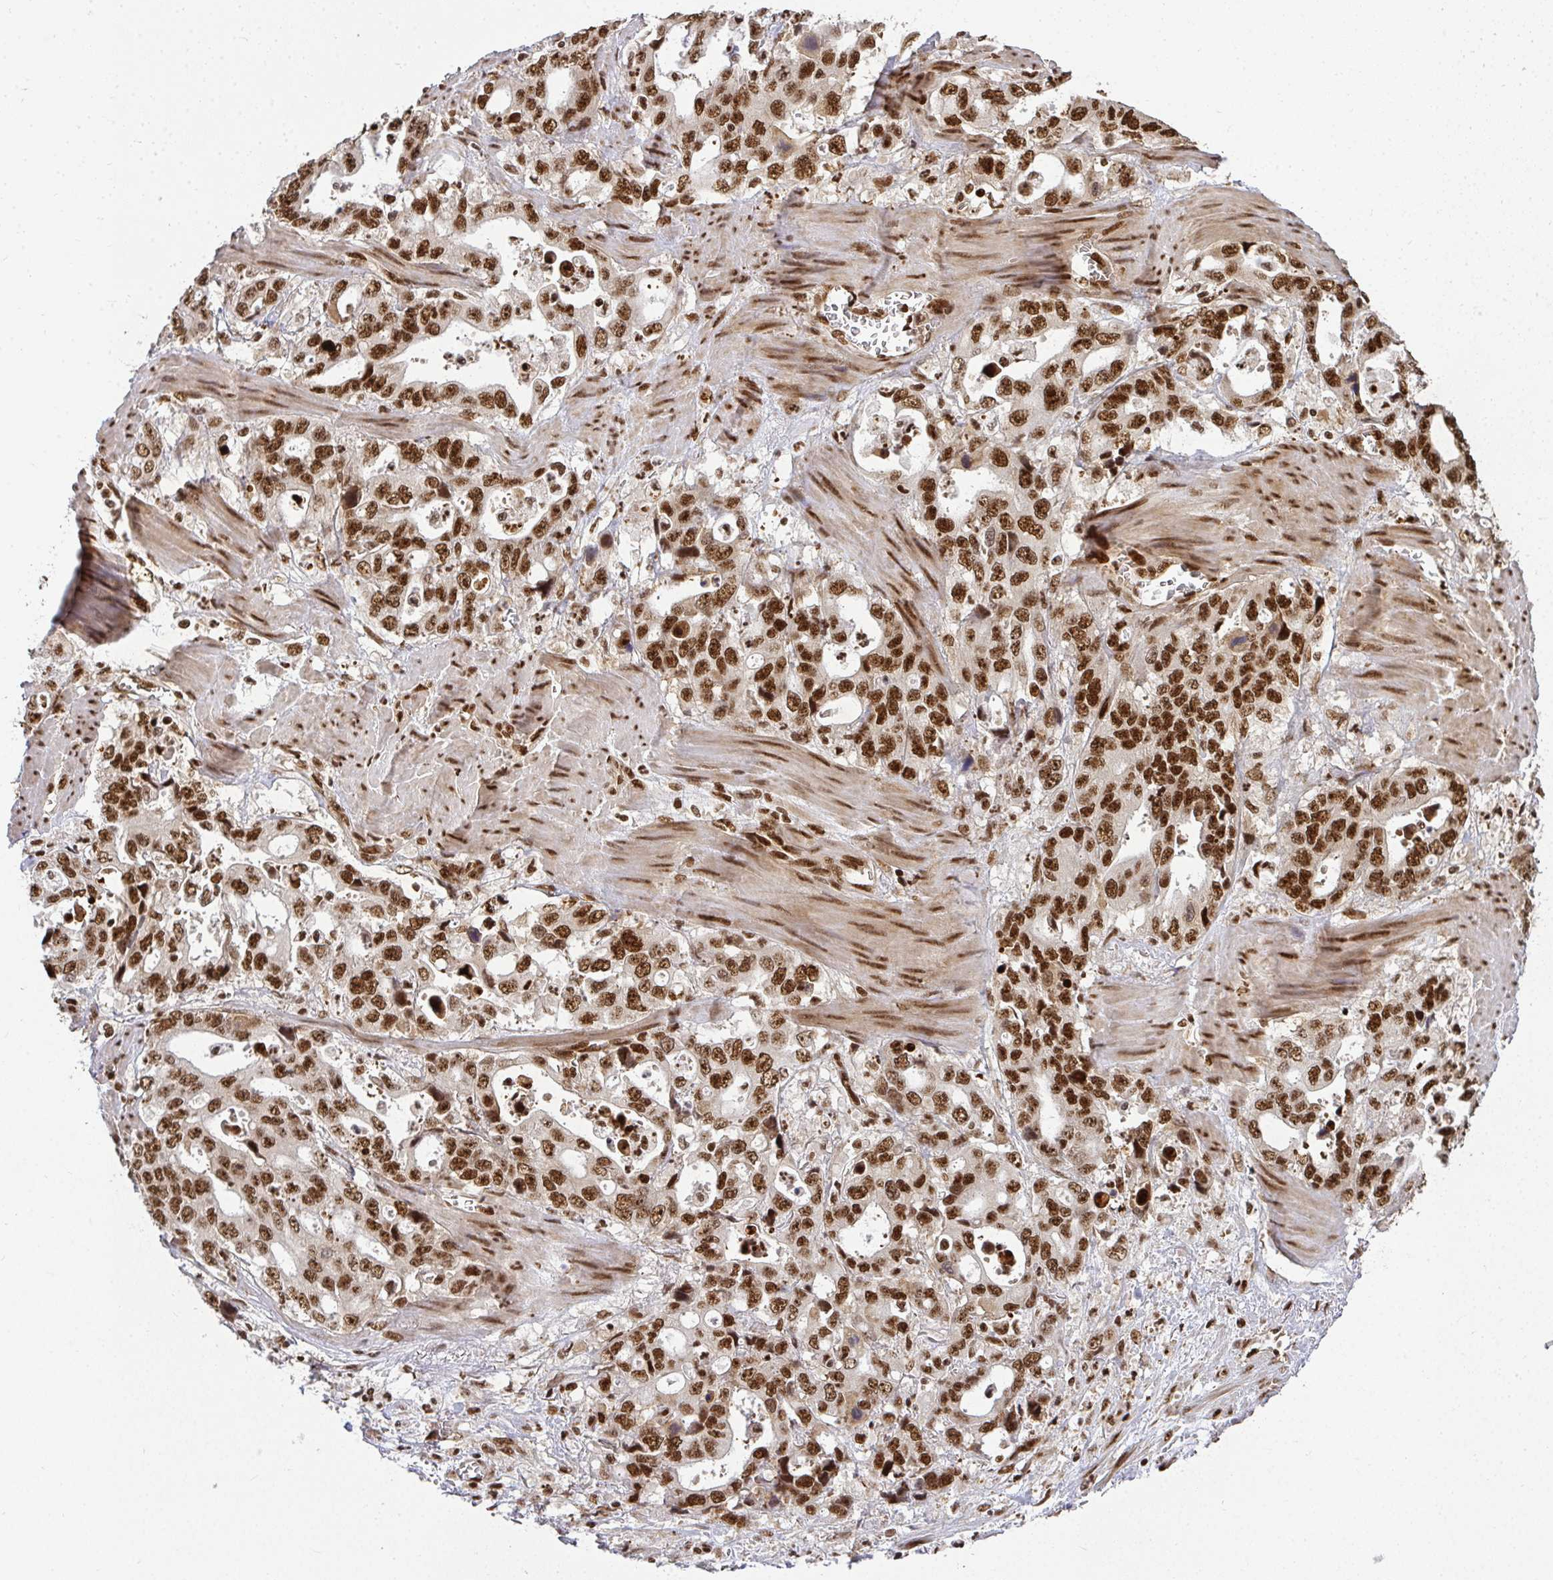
{"staining": {"intensity": "strong", "quantity": ">75%", "location": "nuclear"}, "tissue": "stomach cancer", "cell_type": "Tumor cells", "image_type": "cancer", "snomed": [{"axis": "morphology", "description": "Adenocarcinoma, NOS"}, {"axis": "topography", "description": "Stomach, upper"}], "caption": "Immunohistochemical staining of stomach adenocarcinoma reveals strong nuclear protein expression in about >75% of tumor cells.", "gene": "U2AF1", "patient": {"sex": "male", "age": 74}}